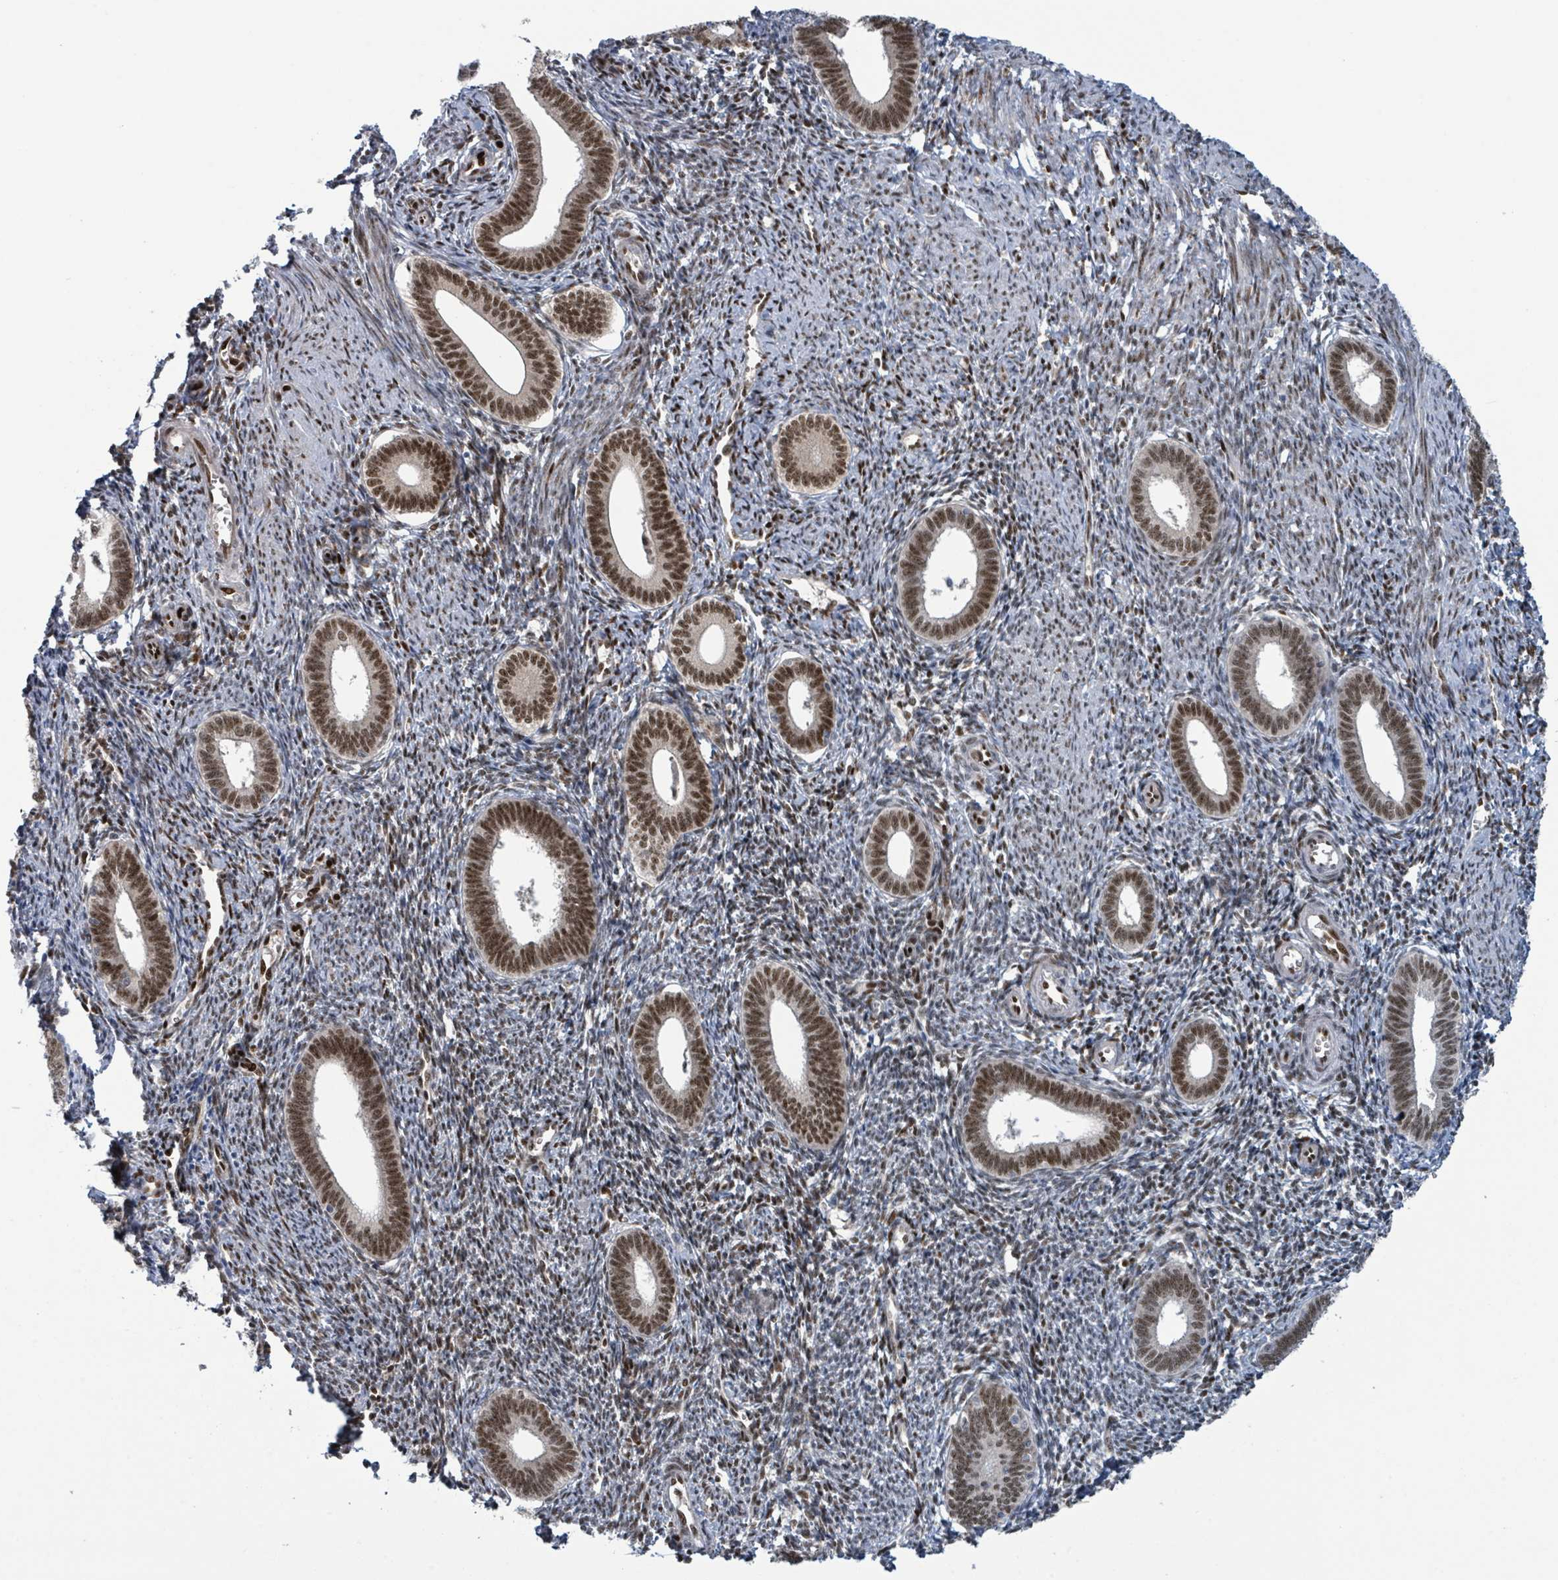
{"staining": {"intensity": "moderate", "quantity": "<25%", "location": "nuclear"}, "tissue": "endometrium", "cell_type": "Cells in endometrial stroma", "image_type": "normal", "snomed": [{"axis": "morphology", "description": "Normal tissue, NOS"}, {"axis": "topography", "description": "Endometrium"}], "caption": "High-power microscopy captured an IHC histopathology image of normal endometrium, revealing moderate nuclear positivity in approximately <25% of cells in endometrial stroma.", "gene": "KLF3", "patient": {"sex": "female", "age": 41}}